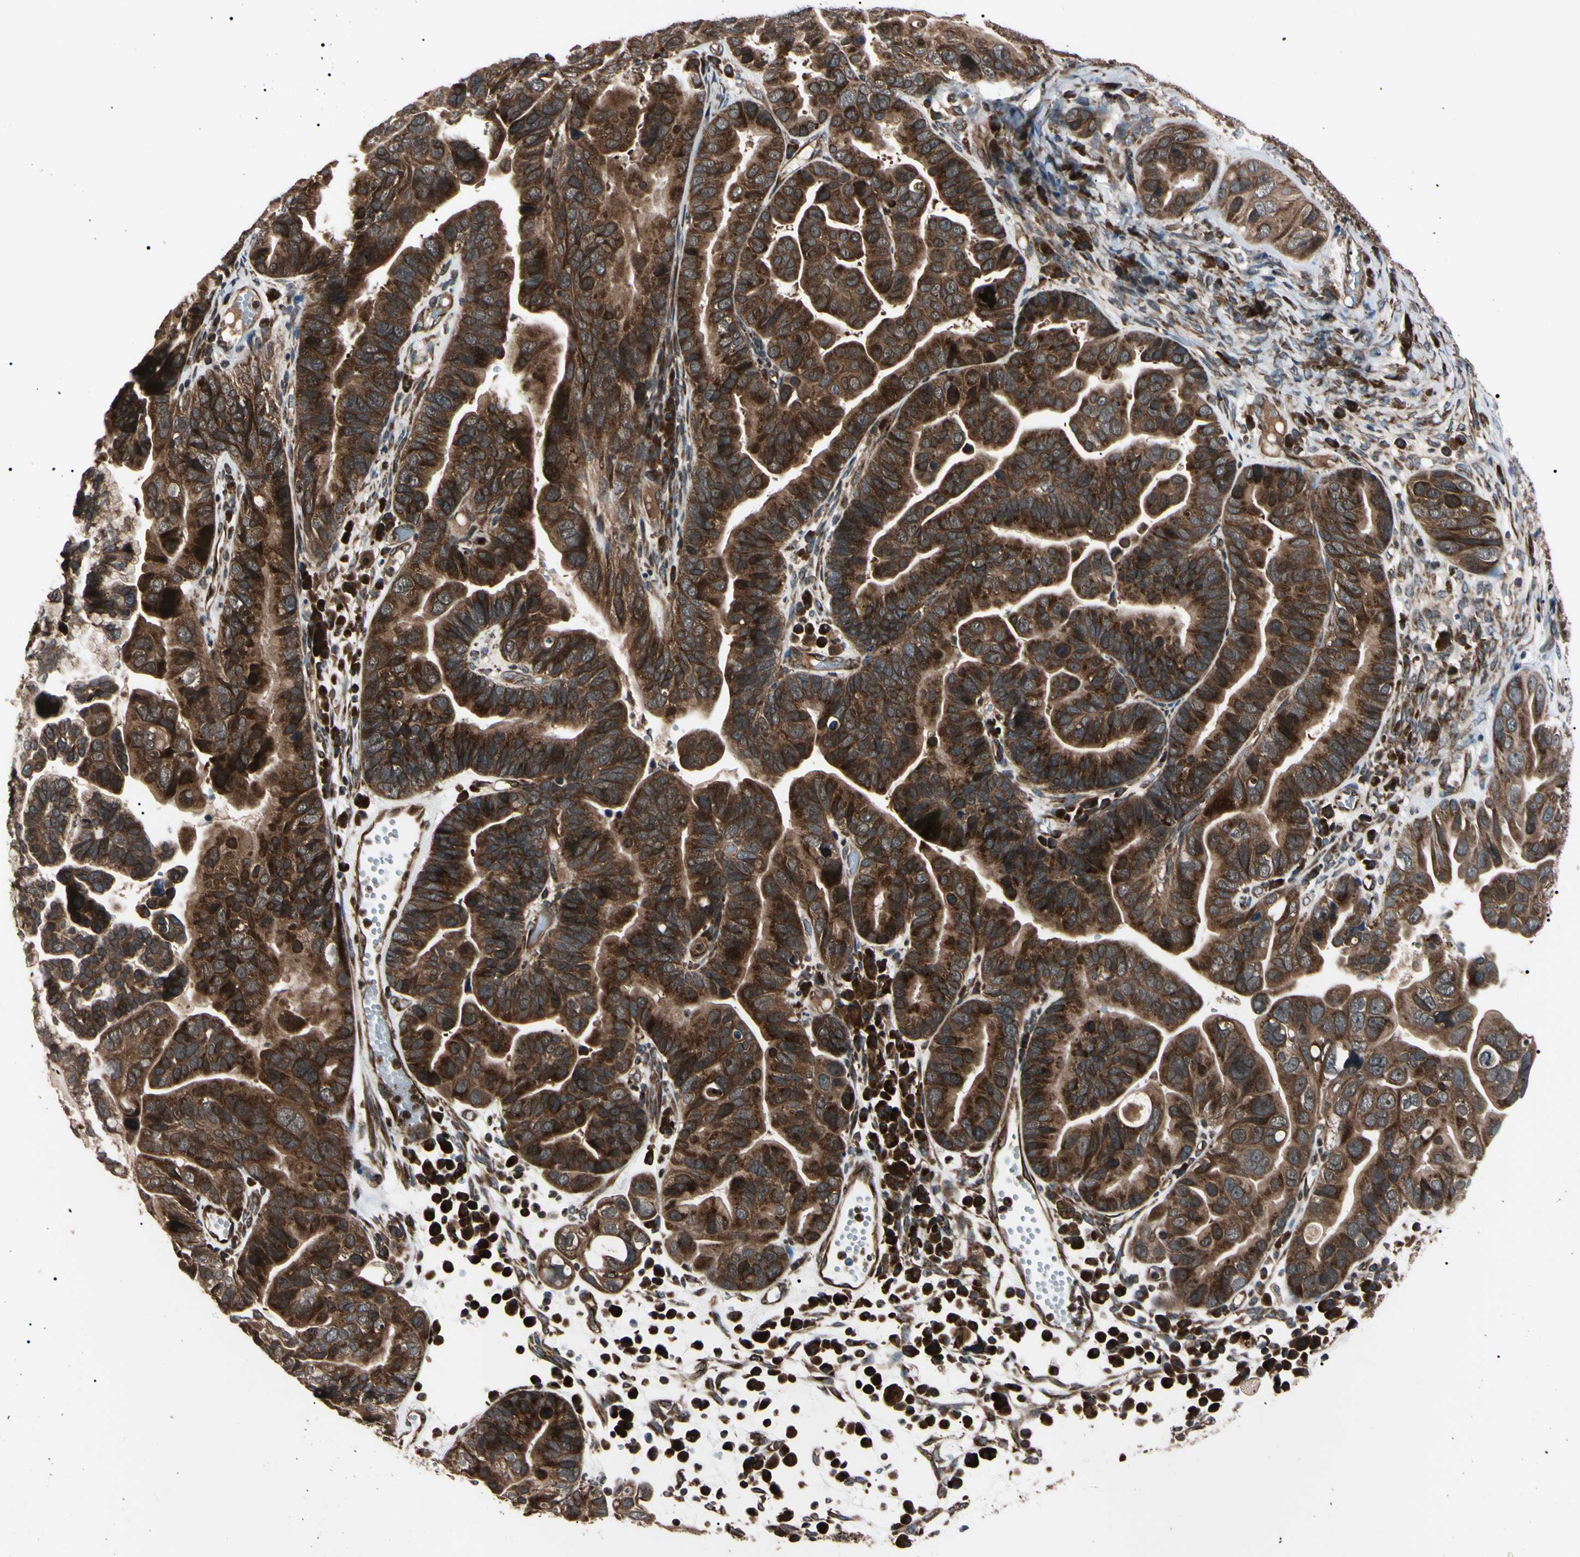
{"staining": {"intensity": "strong", "quantity": ">75%", "location": "cytoplasmic/membranous"}, "tissue": "ovarian cancer", "cell_type": "Tumor cells", "image_type": "cancer", "snomed": [{"axis": "morphology", "description": "Cystadenocarcinoma, serous, NOS"}, {"axis": "topography", "description": "Ovary"}], "caption": "The photomicrograph displays a brown stain indicating the presence of a protein in the cytoplasmic/membranous of tumor cells in ovarian cancer (serous cystadenocarcinoma).", "gene": "GUCY1B1", "patient": {"sex": "female", "age": 56}}